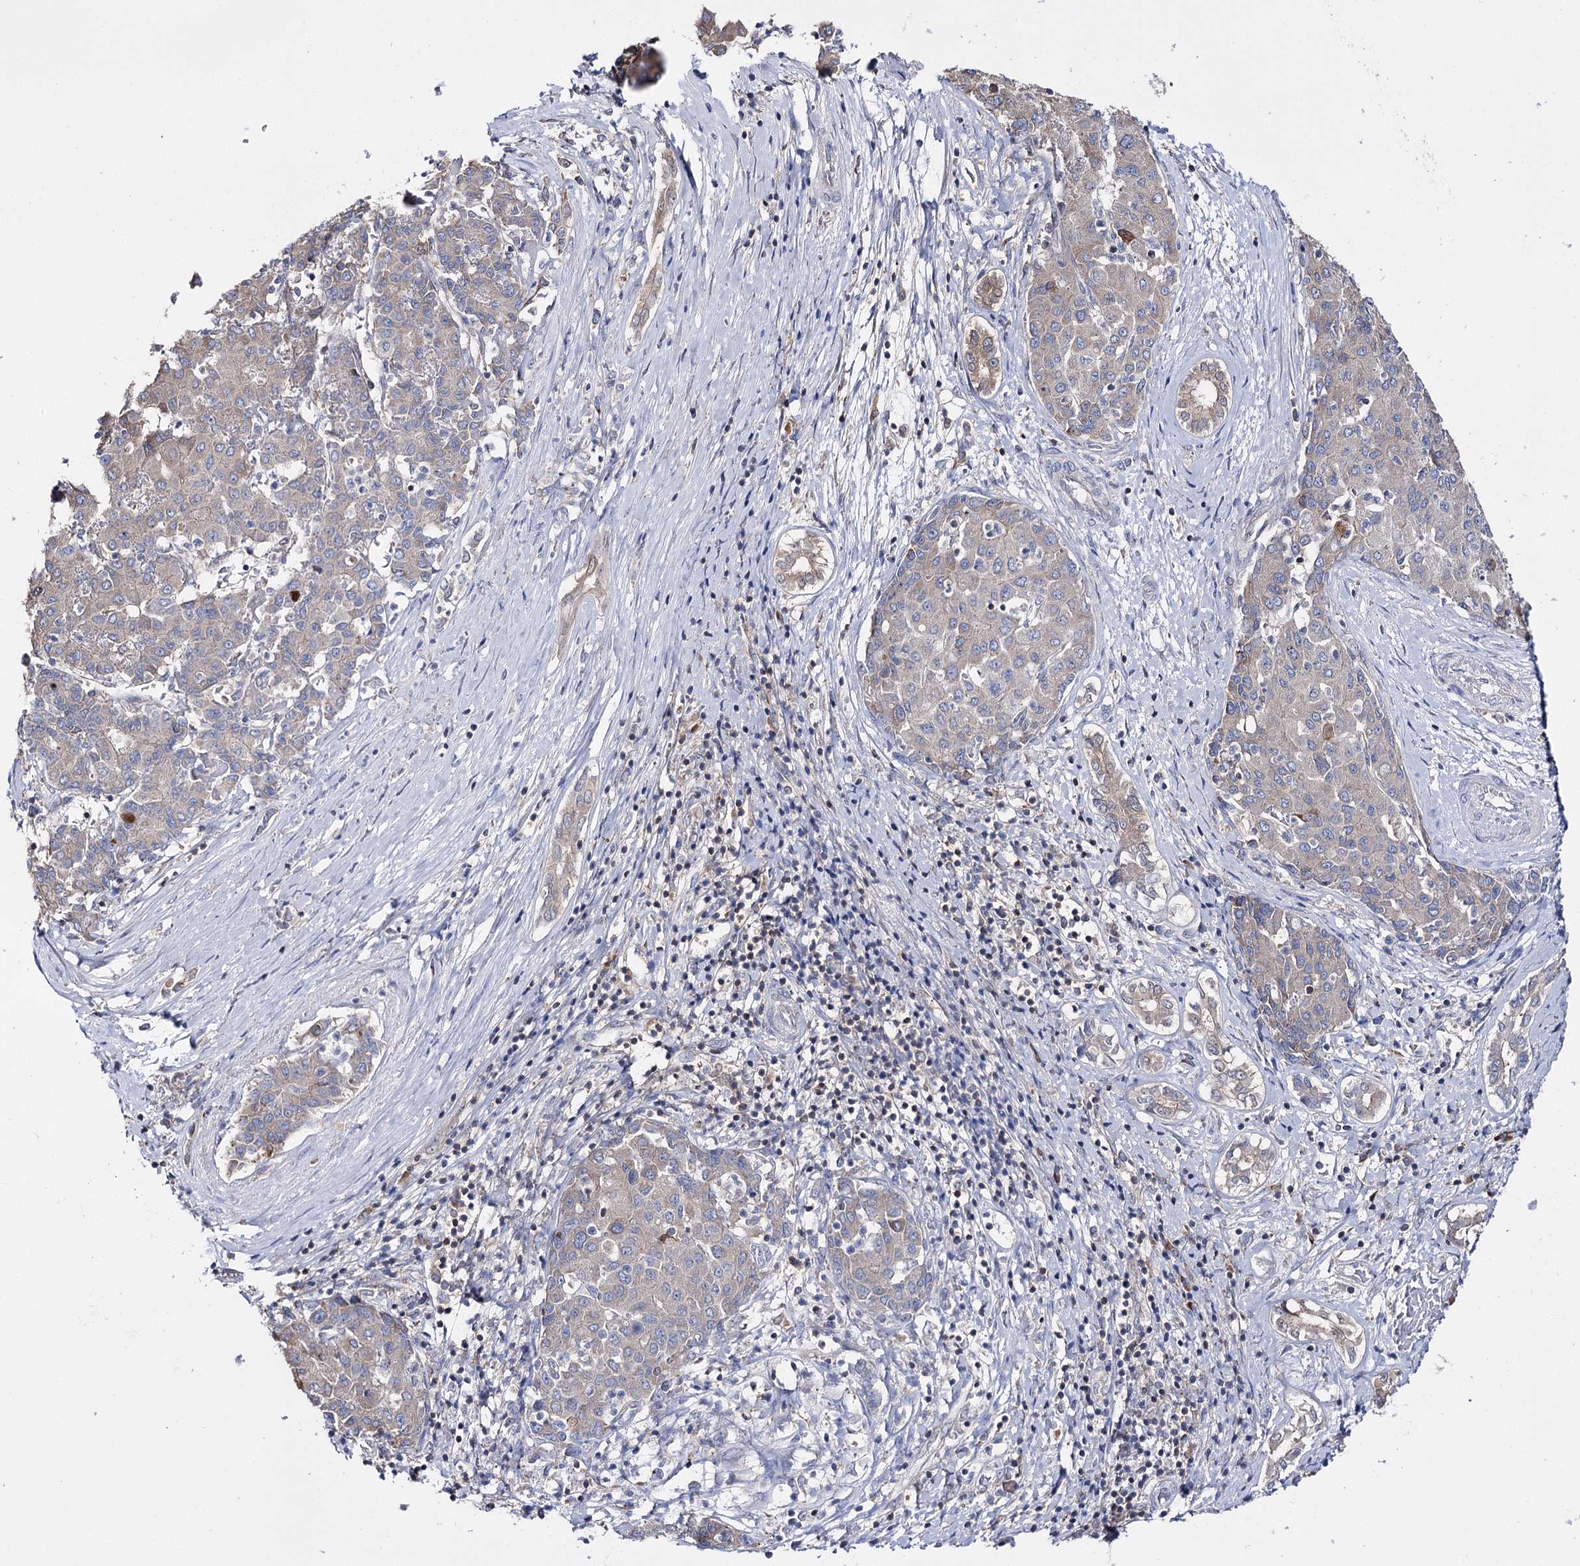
{"staining": {"intensity": "negative", "quantity": "none", "location": "none"}, "tissue": "liver cancer", "cell_type": "Tumor cells", "image_type": "cancer", "snomed": [{"axis": "morphology", "description": "Carcinoma, Hepatocellular, NOS"}, {"axis": "topography", "description": "Liver"}], "caption": "Human liver cancer (hepatocellular carcinoma) stained for a protein using immunohistochemistry (IHC) reveals no positivity in tumor cells.", "gene": "PTER", "patient": {"sex": "male", "age": 65}}